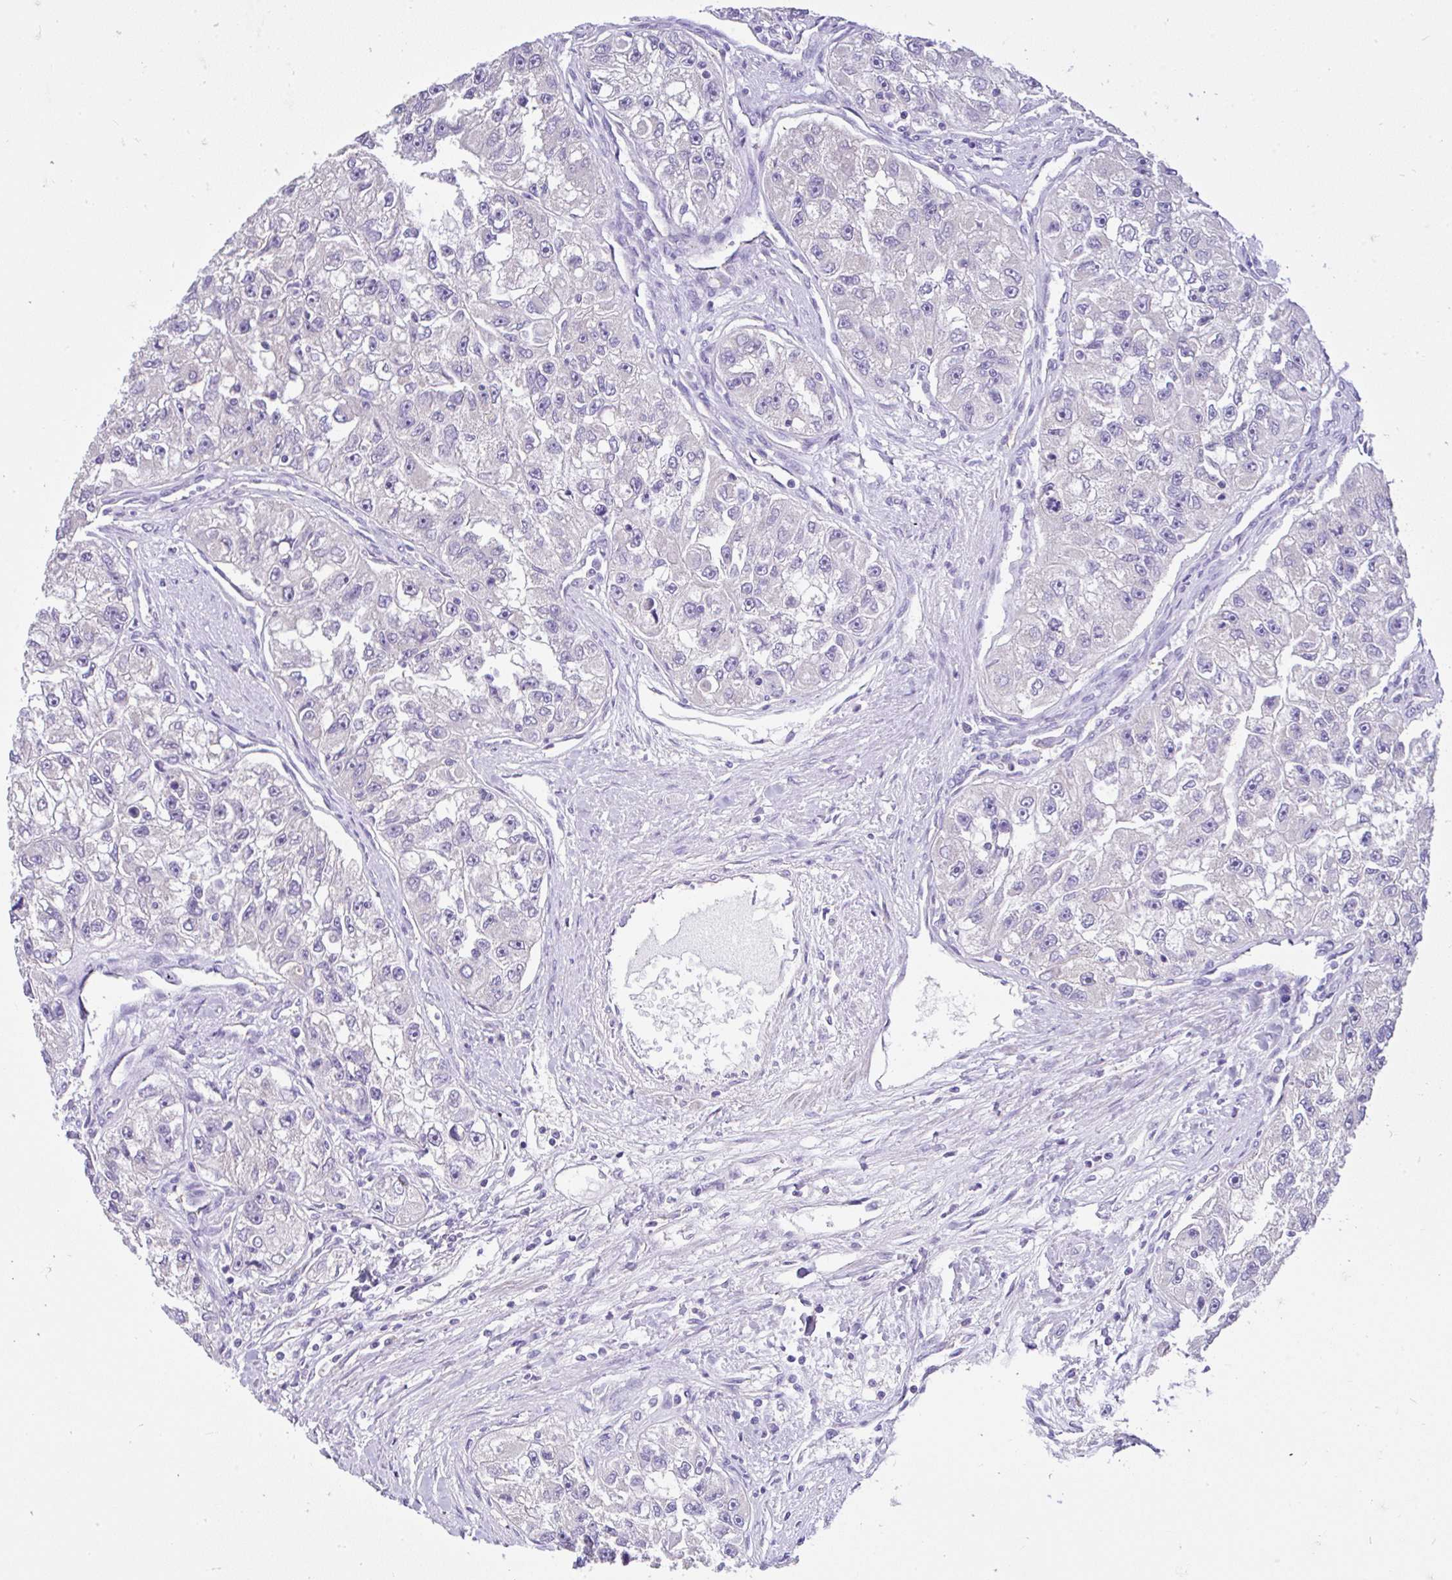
{"staining": {"intensity": "negative", "quantity": "none", "location": "none"}, "tissue": "renal cancer", "cell_type": "Tumor cells", "image_type": "cancer", "snomed": [{"axis": "morphology", "description": "Adenocarcinoma, NOS"}, {"axis": "topography", "description": "Kidney"}], "caption": "Renal cancer (adenocarcinoma) was stained to show a protein in brown. There is no significant staining in tumor cells. (DAB (3,3'-diaminobenzidine) IHC with hematoxylin counter stain).", "gene": "CTU1", "patient": {"sex": "male", "age": 63}}